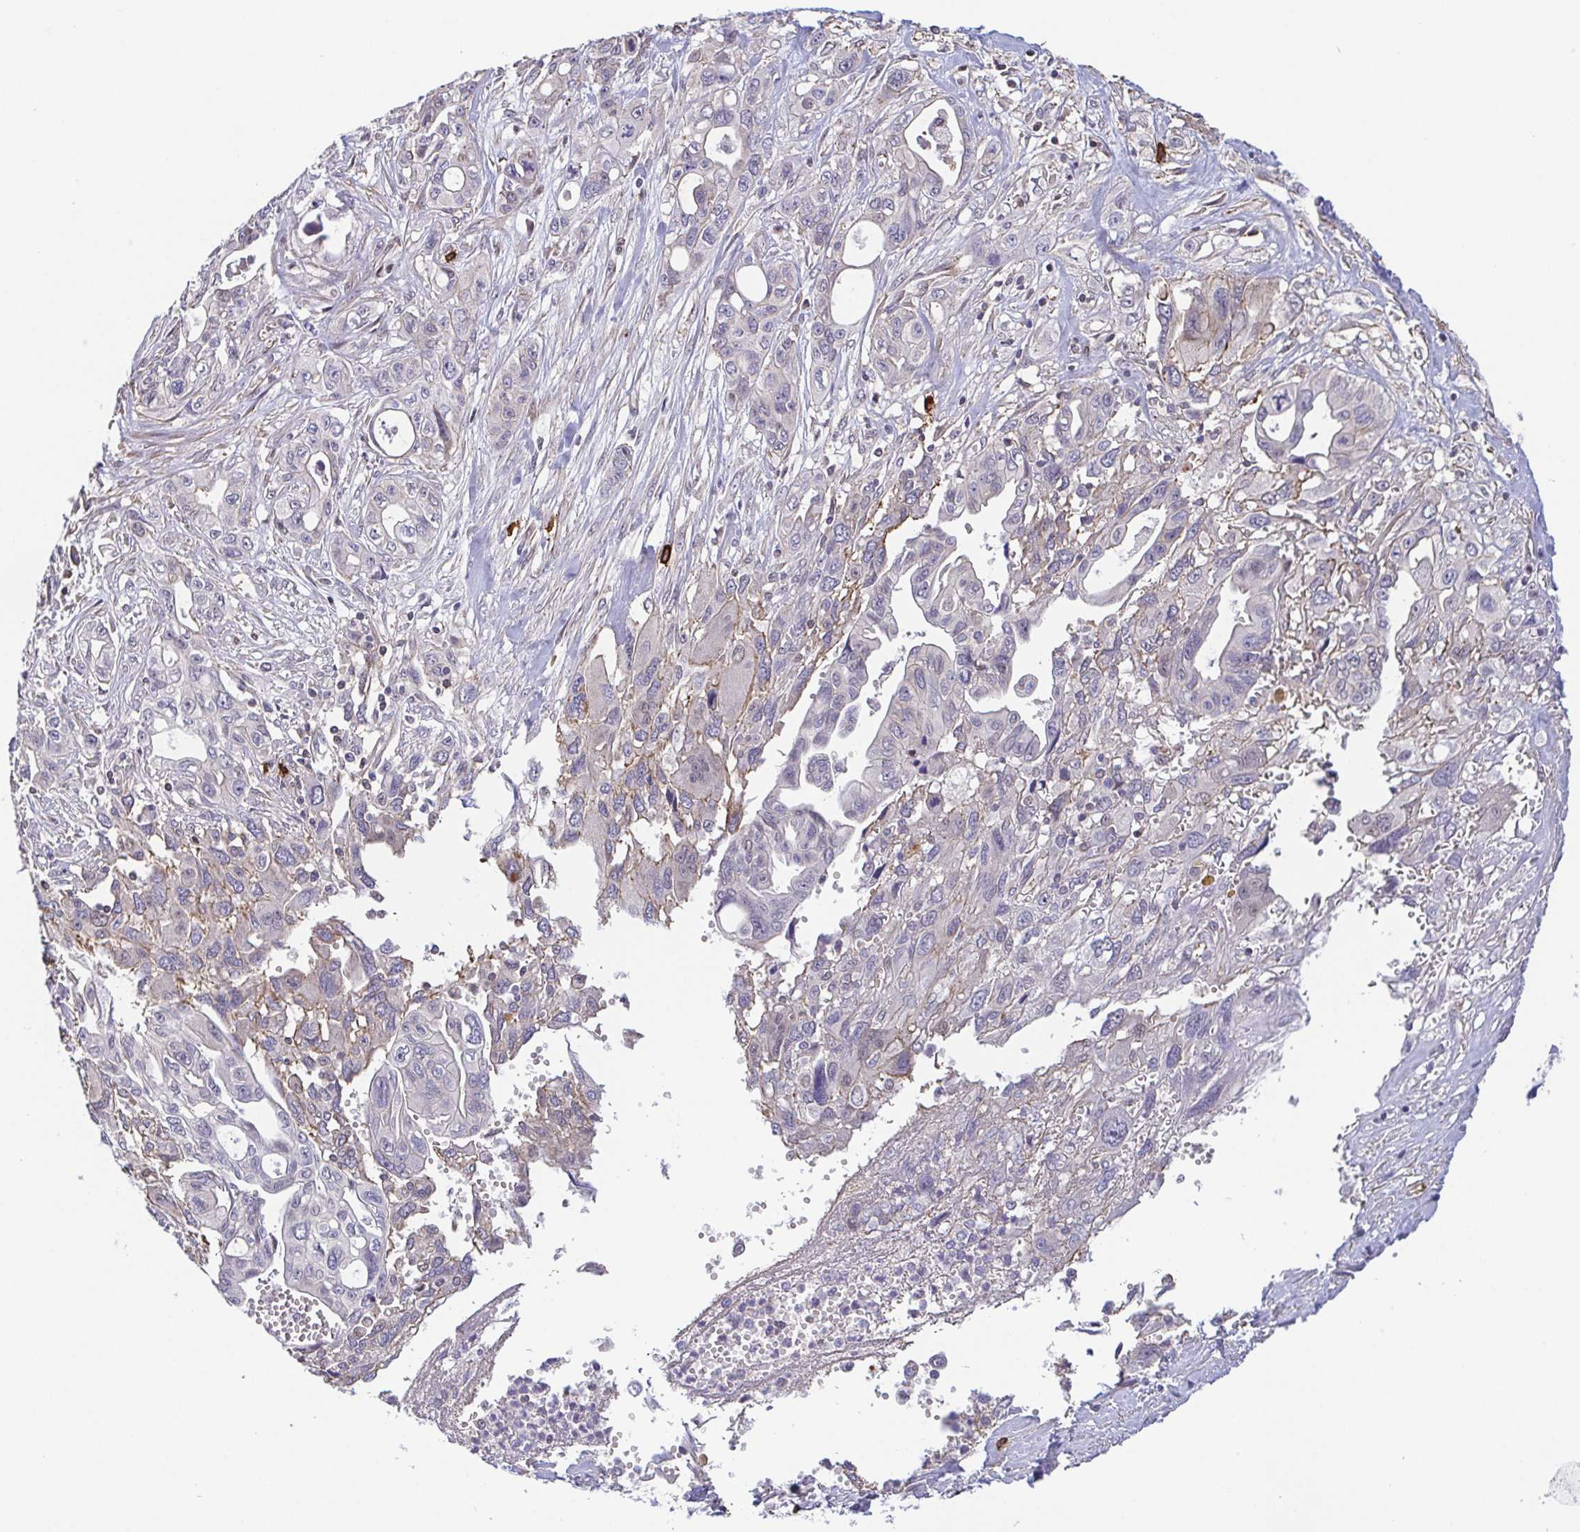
{"staining": {"intensity": "negative", "quantity": "none", "location": "none"}, "tissue": "pancreatic cancer", "cell_type": "Tumor cells", "image_type": "cancer", "snomed": [{"axis": "morphology", "description": "Adenocarcinoma, NOS"}, {"axis": "topography", "description": "Pancreas"}], "caption": "This image is of pancreatic cancer stained with immunohistochemistry (IHC) to label a protein in brown with the nuclei are counter-stained blue. There is no positivity in tumor cells.", "gene": "PREPL", "patient": {"sex": "female", "age": 47}}